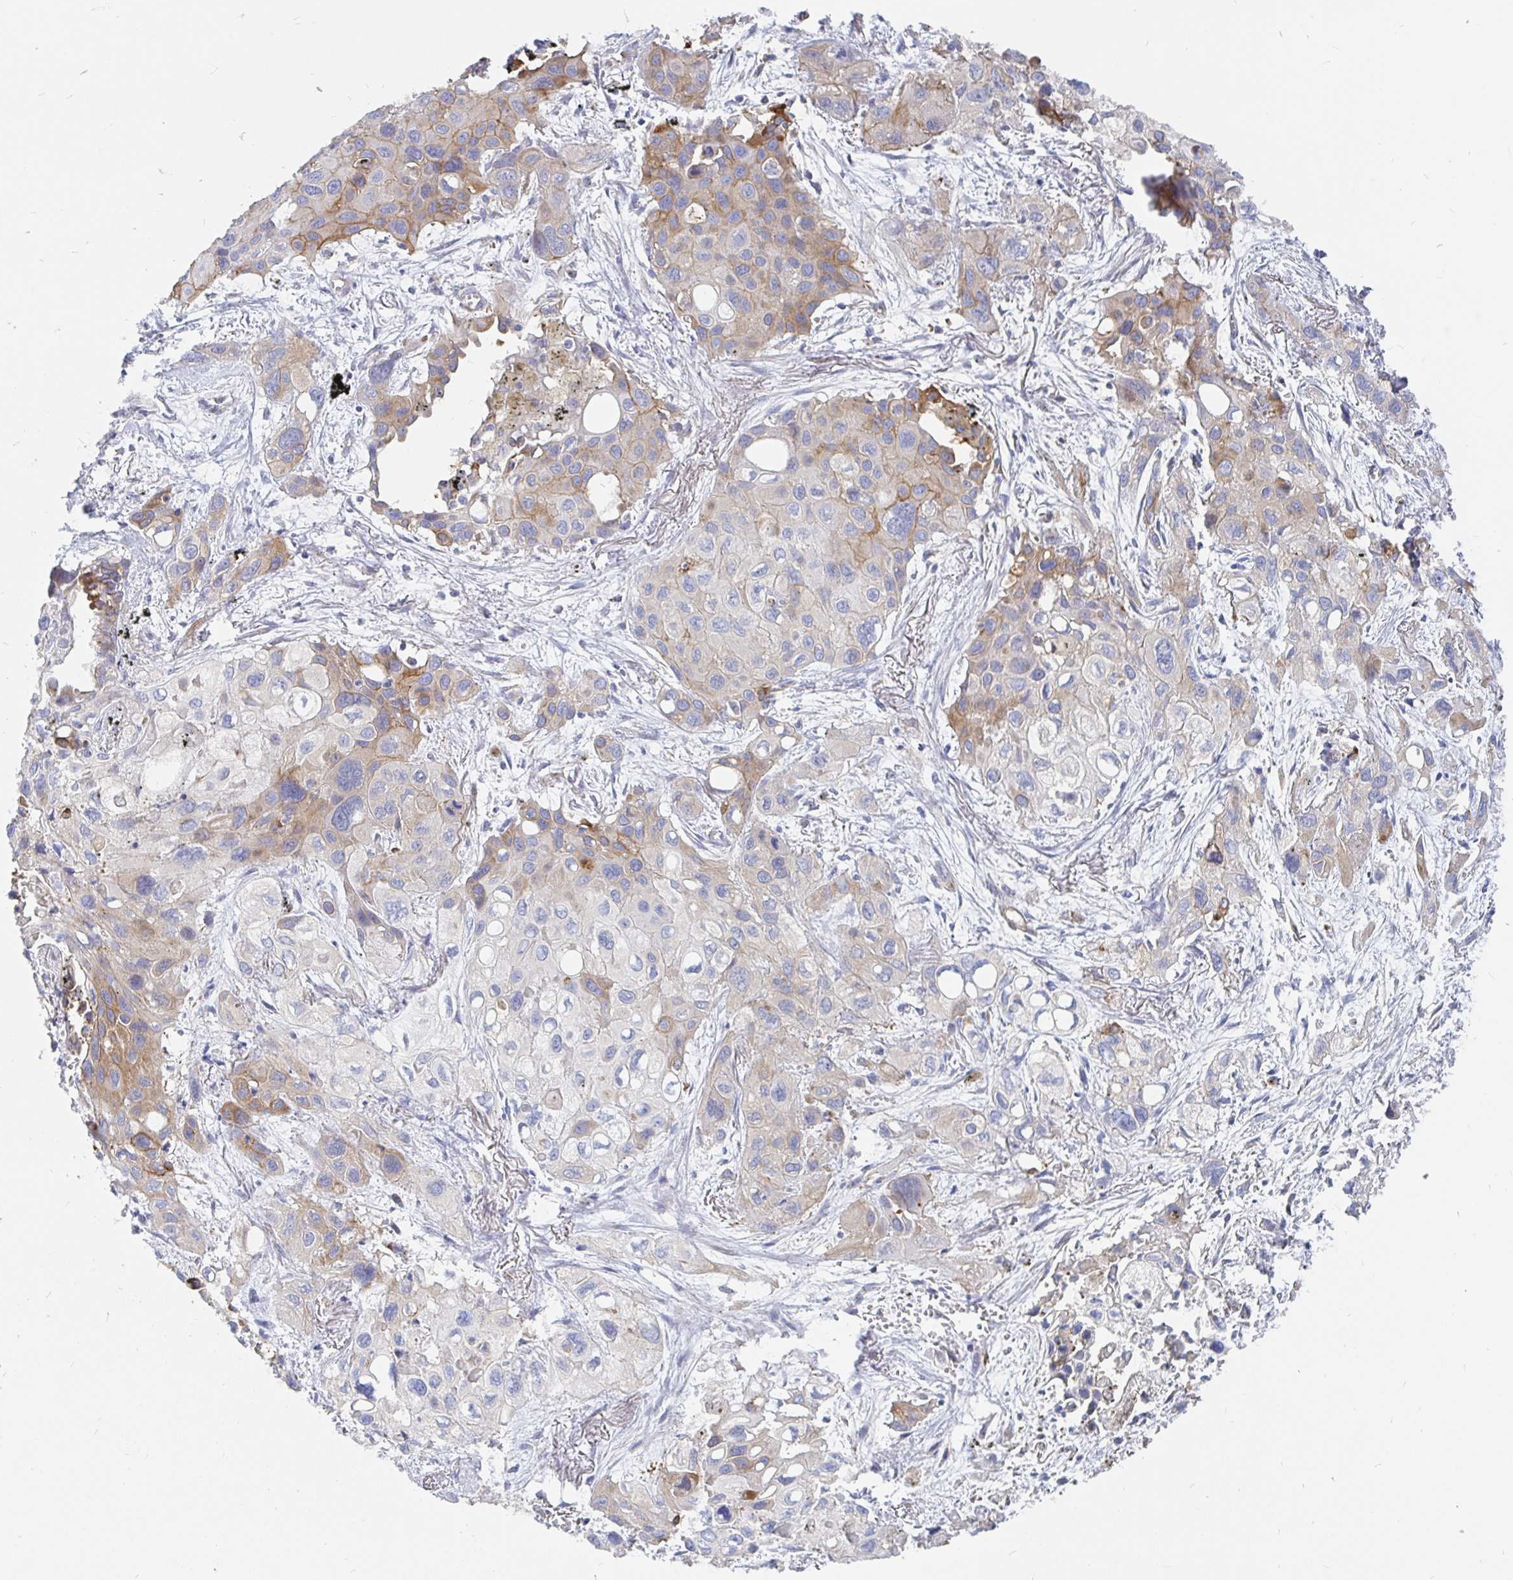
{"staining": {"intensity": "moderate", "quantity": "<25%", "location": "cytoplasmic/membranous"}, "tissue": "lung cancer", "cell_type": "Tumor cells", "image_type": "cancer", "snomed": [{"axis": "morphology", "description": "Squamous cell carcinoma, NOS"}, {"axis": "morphology", "description": "Squamous cell carcinoma, metastatic, NOS"}, {"axis": "topography", "description": "Lung"}], "caption": "Protein expression analysis of lung metastatic squamous cell carcinoma demonstrates moderate cytoplasmic/membranous expression in about <25% of tumor cells.", "gene": "KCTD19", "patient": {"sex": "male", "age": 59}}